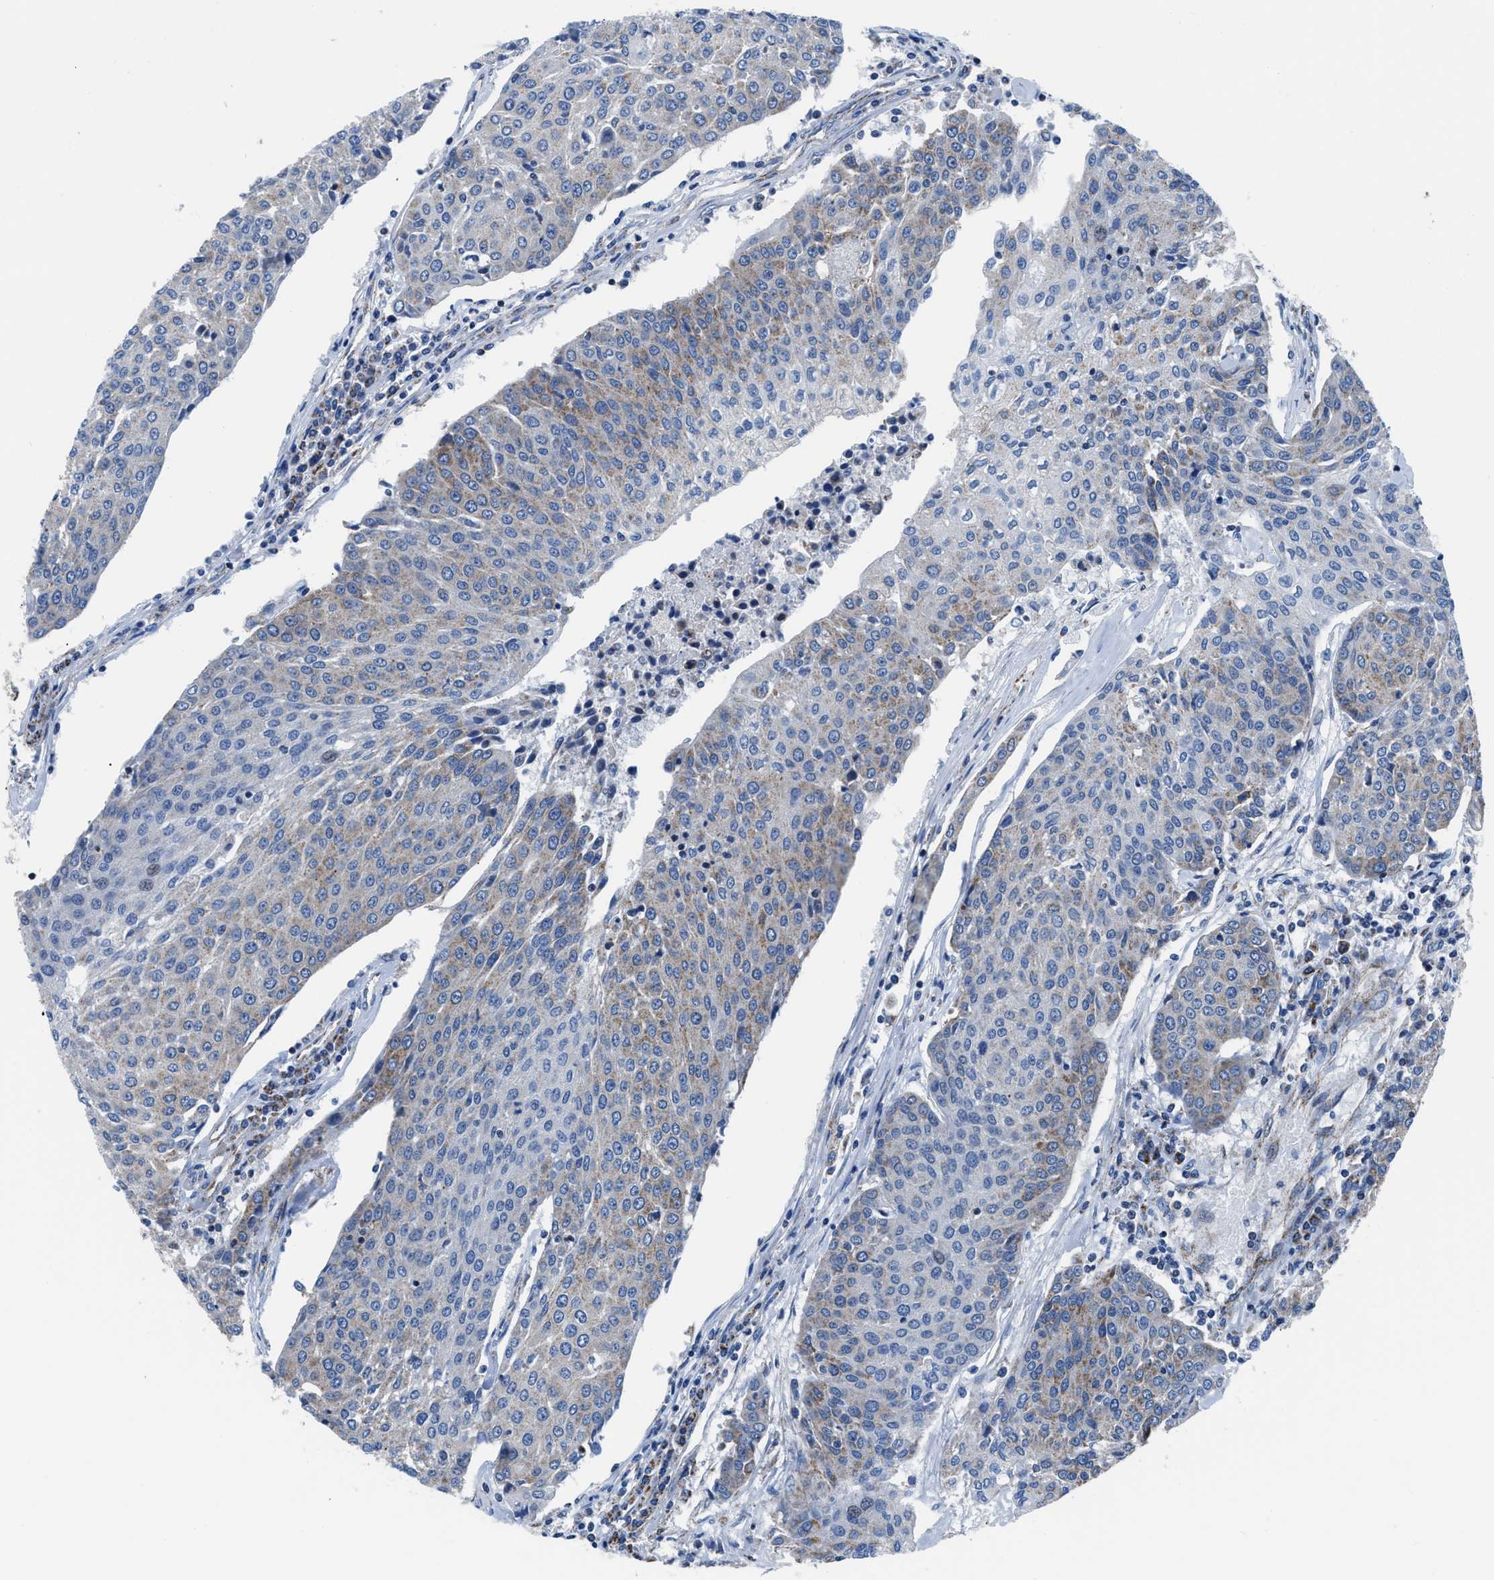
{"staining": {"intensity": "weak", "quantity": "25%-75%", "location": "cytoplasmic/membranous"}, "tissue": "urothelial cancer", "cell_type": "Tumor cells", "image_type": "cancer", "snomed": [{"axis": "morphology", "description": "Urothelial carcinoma, High grade"}, {"axis": "topography", "description": "Urinary bladder"}], "caption": "Urothelial cancer tissue reveals weak cytoplasmic/membranous positivity in approximately 25%-75% of tumor cells, visualized by immunohistochemistry.", "gene": "LMO2", "patient": {"sex": "female", "age": 85}}